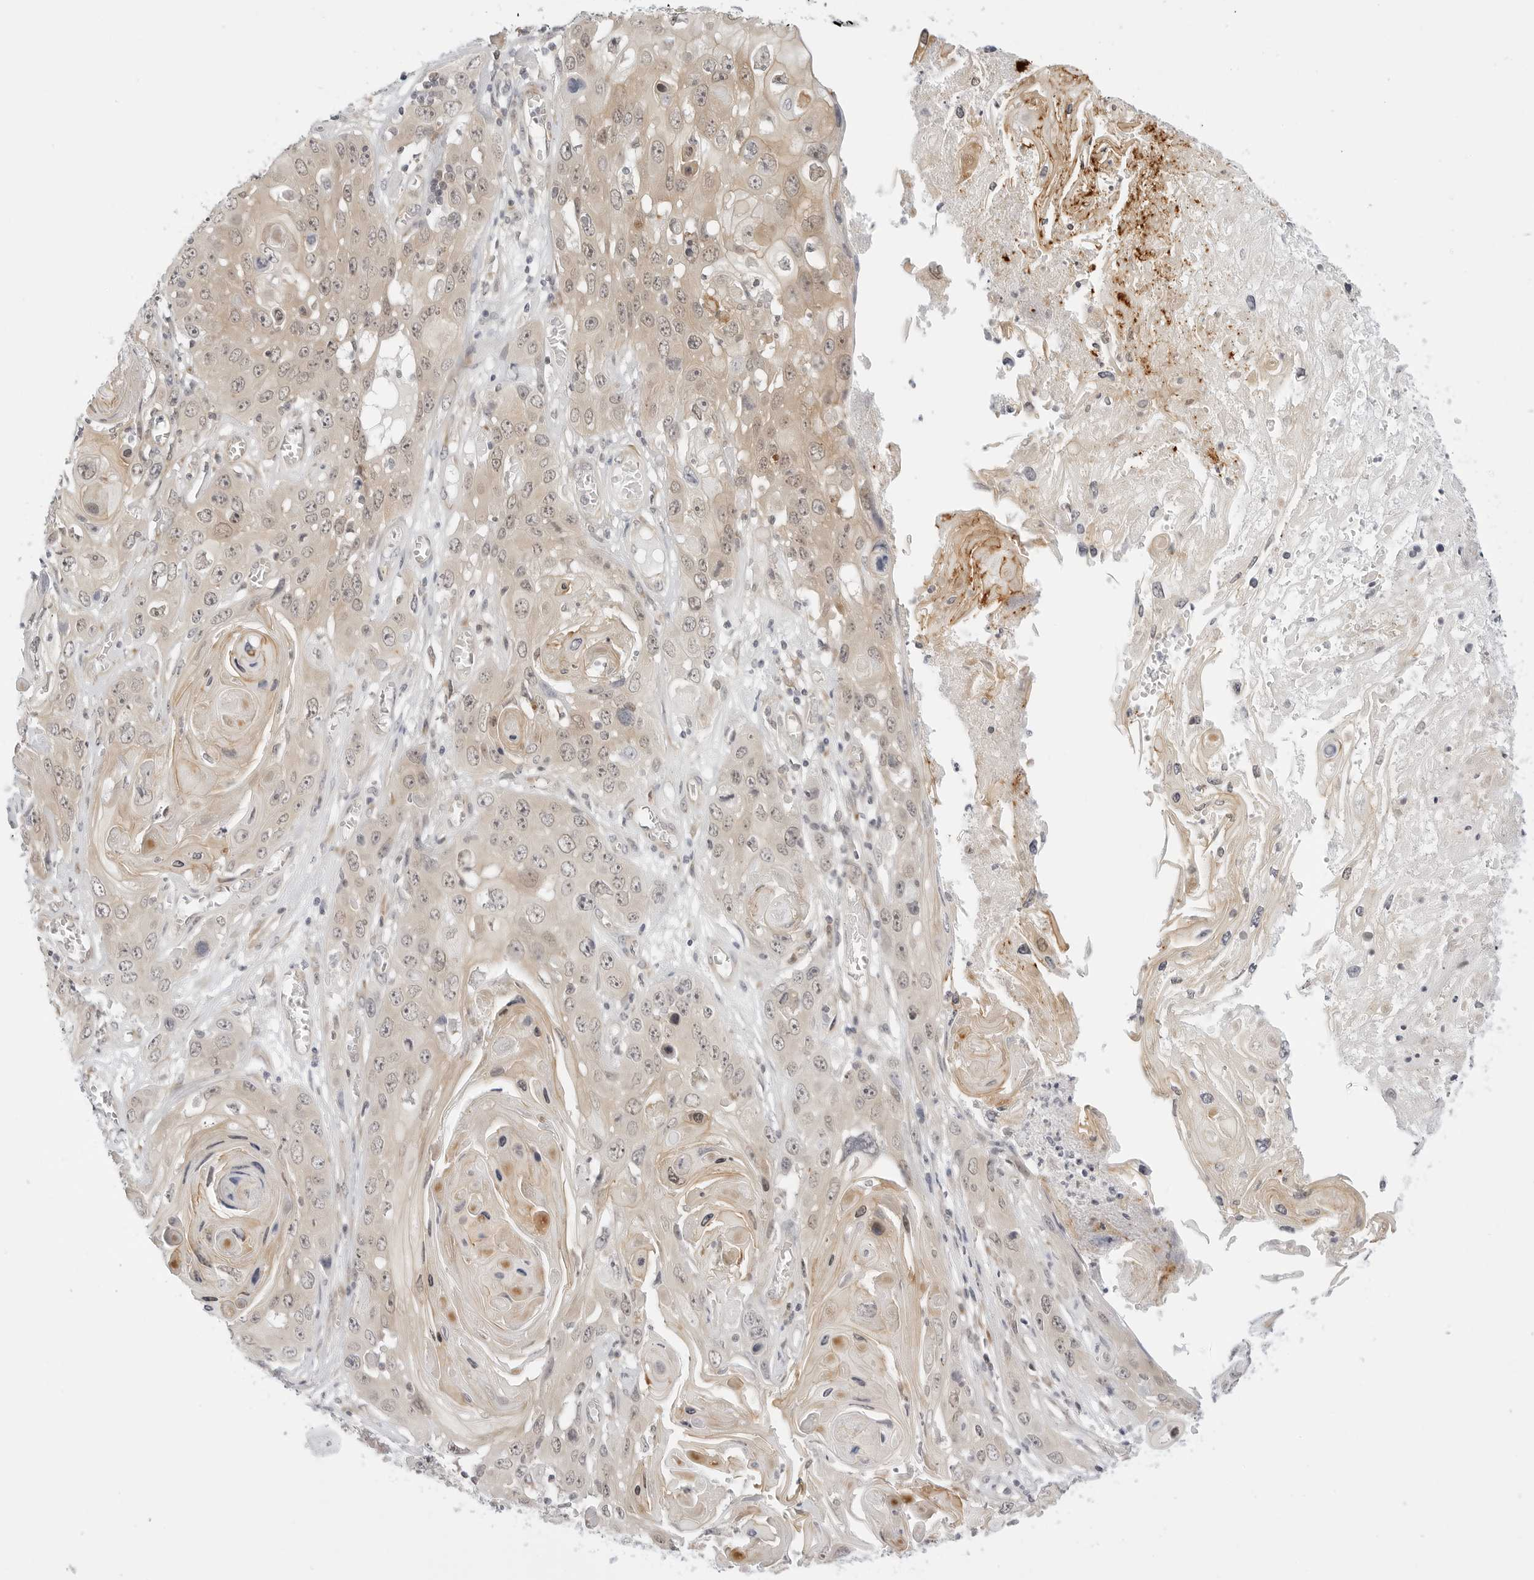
{"staining": {"intensity": "weak", "quantity": "25%-75%", "location": "cytoplasmic/membranous"}, "tissue": "skin cancer", "cell_type": "Tumor cells", "image_type": "cancer", "snomed": [{"axis": "morphology", "description": "Squamous cell carcinoma, NOS"}, {"axis": "topography", "description": "Skin"}], "caption": "Human skin cancer stained for a protein (brown) exhibits weak cytoplasmic/membranous positive staining in about 25%-75% of tumor cells.", "gene": "TCP1", "patient": {"sex": "male", "age": 55}}